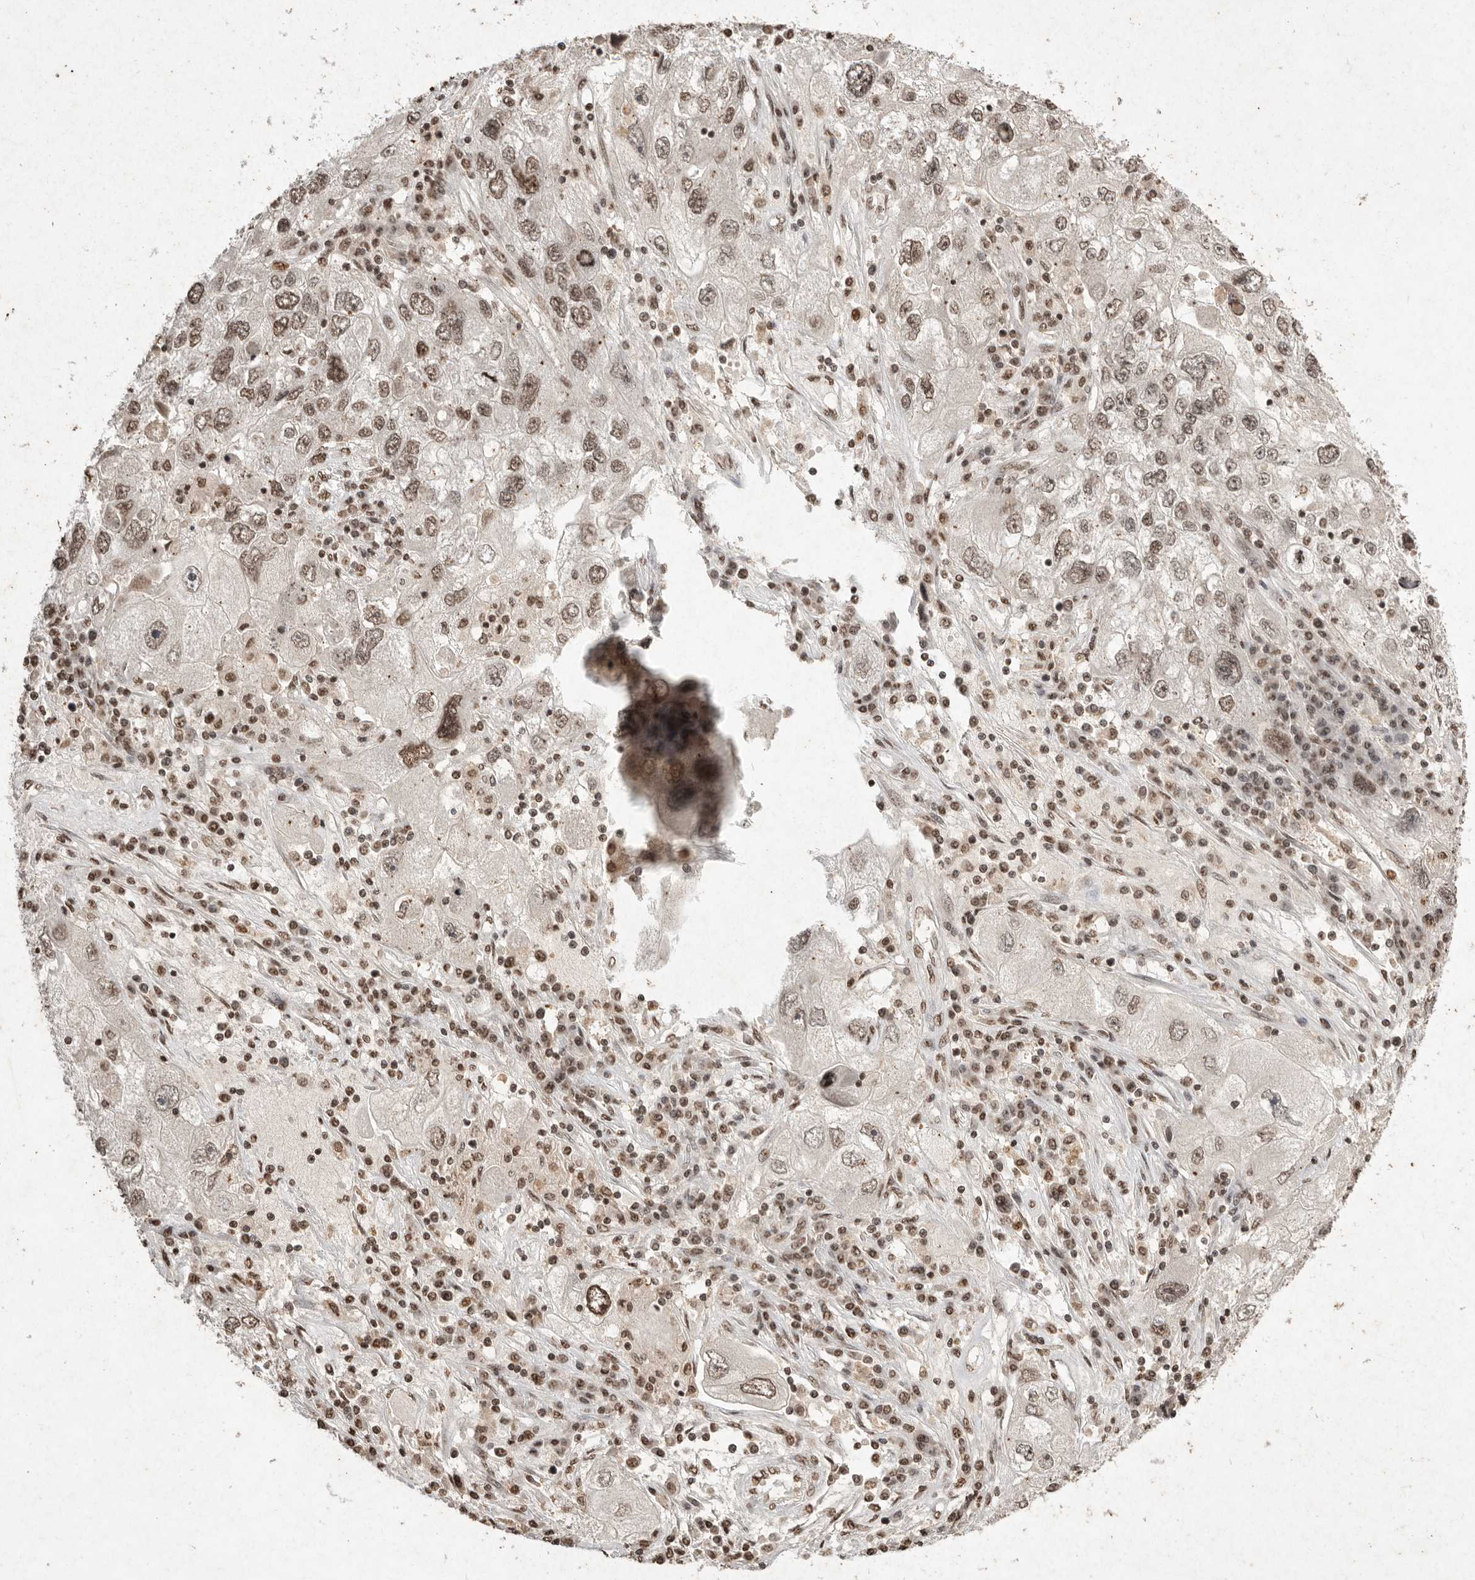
{"staining": {"intensity": "weak", "quantity": ">75%", "location": "nuclear"}, "tissue": "endometrial cancer", "cell_type": "Tumor cells", "image_type": "cancer", "snomed": [{"axis": "morphology", "description": "Adenocarcinoma, NOS"}, {"axis": "topography", "description": "Endometrium"}], "caption": "Endometrial cancer stained for a protein (brown) displays weak nuclear positive expression in about >75% of tumor cells.", "gene": "NKX3-2", "patient": {"sex": "female", "age": 49}}